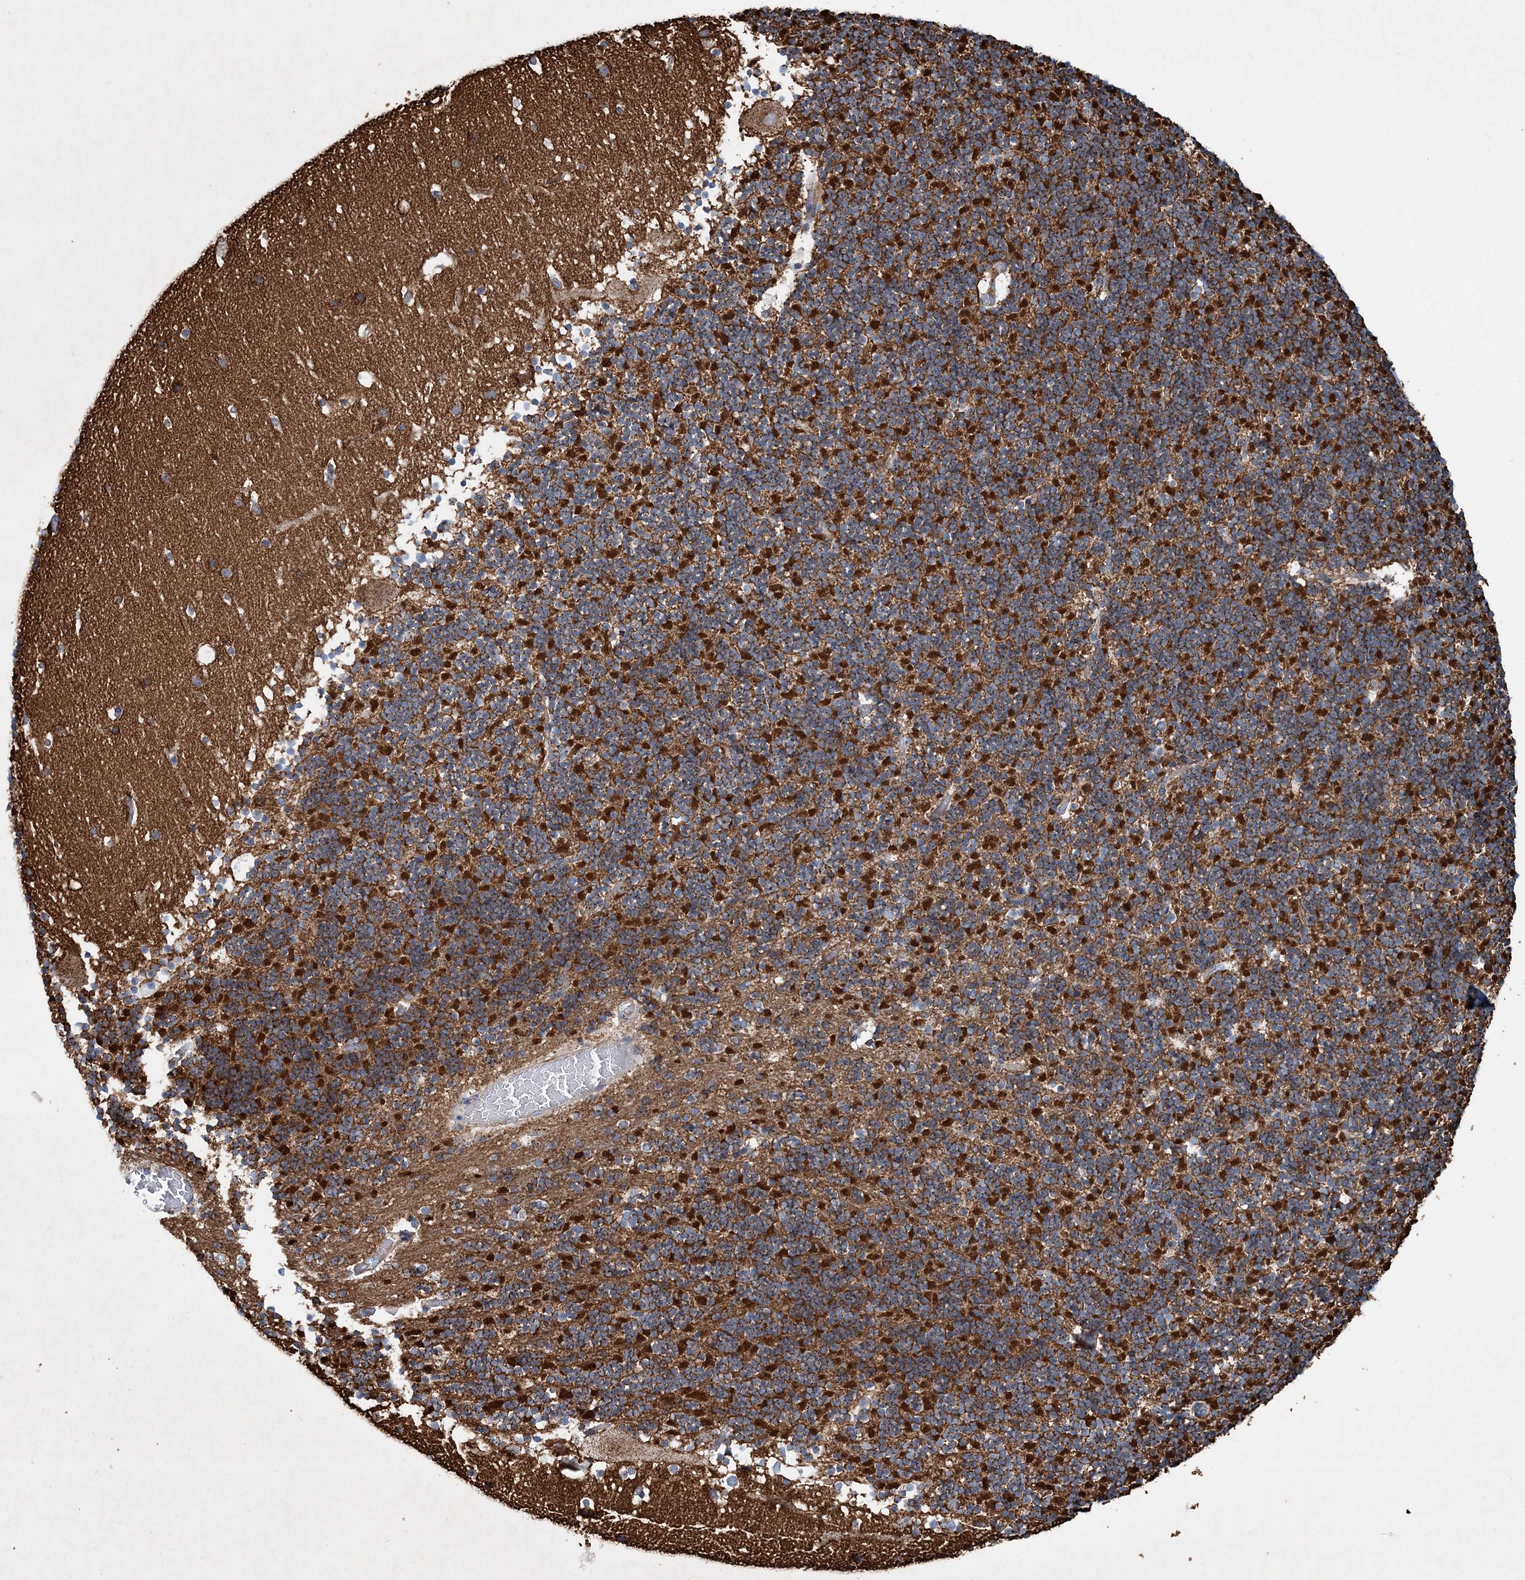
{"staining": {"intensity": "strong", "quantity": ">75%", "location": "cytoplasmic/membranous"}, "tissue": "cerebellum", "cell_type": "Cells in granular layer", "image_type": "normal", "snomed": [{"axis": "morphology", "description": "Normal tissue, NOS"}, {"axis": "topography", "description": "Cerebellum"}], "caption": "This is a histology image of IHC staining of unremarkable cerebellum, which shows strong staining in the cytoplasmic/membranous of cells in granular layer.", "gene": "SPAG16", "patient": {"sex": "male", "age": 57}}